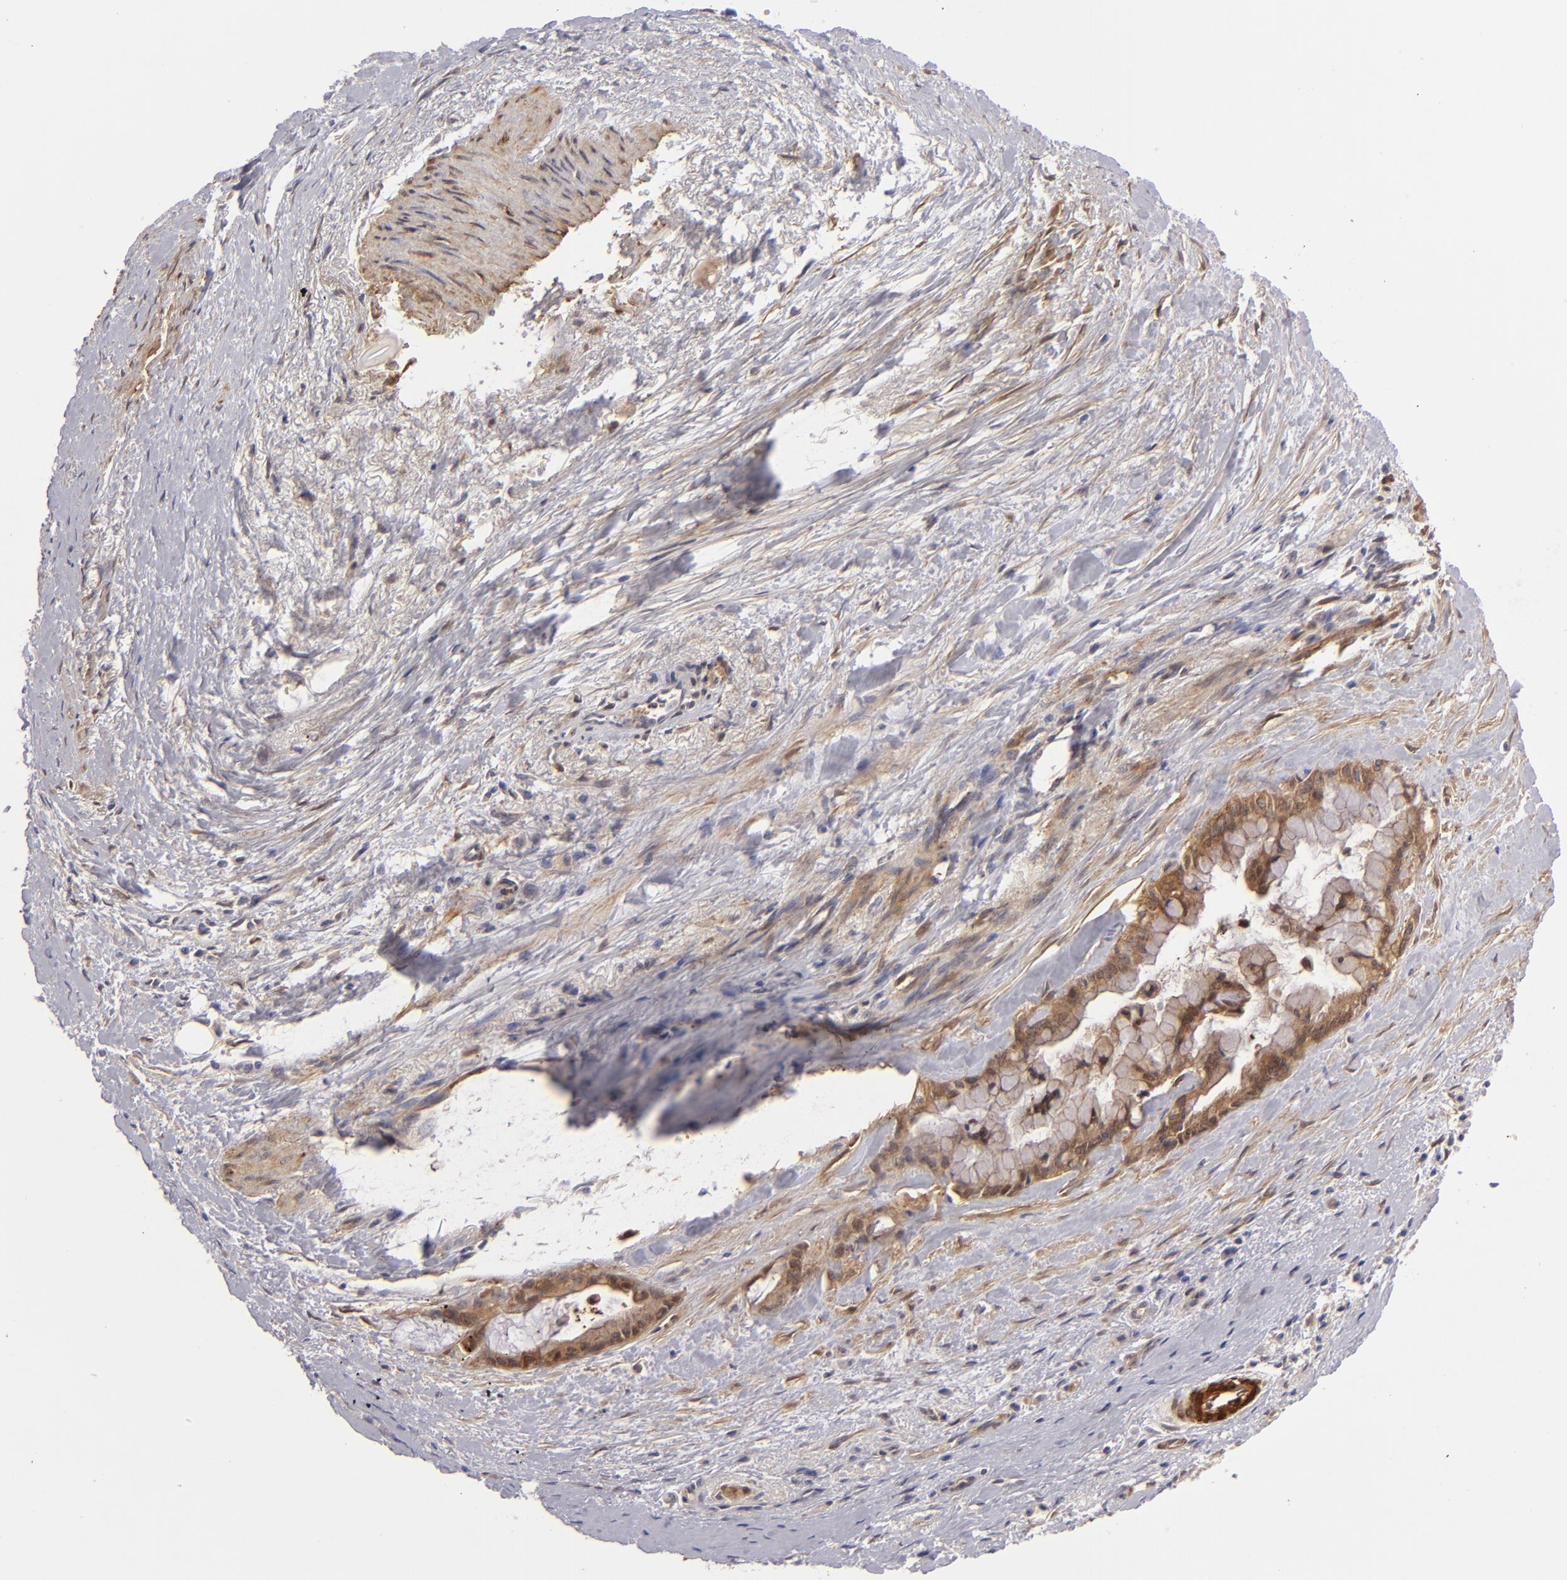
{"staining": {"intensity": "moderate", "quantity": ">75%", "location": "cytoplasmic/membranous"}, "tissue": "pancreatic cancer", "cell_type": "Tumor cells", "image_type": "cancer", "snomed": [{"axis": "morphology", "description": "Adenocarcinoma, NOS"}, {"axis": "topography", "description": "Pancreas"}], "caption": "This histopathology image shows immunohistochemistry (IHC) staining of human pancreatic cancer (adenocarcinoma), with medium moderate cytoplasmic/membranous positivity in approximately >75% of tumor cells.", "gene": "VCL", "patient": {"sex": "male", "age": 59}}